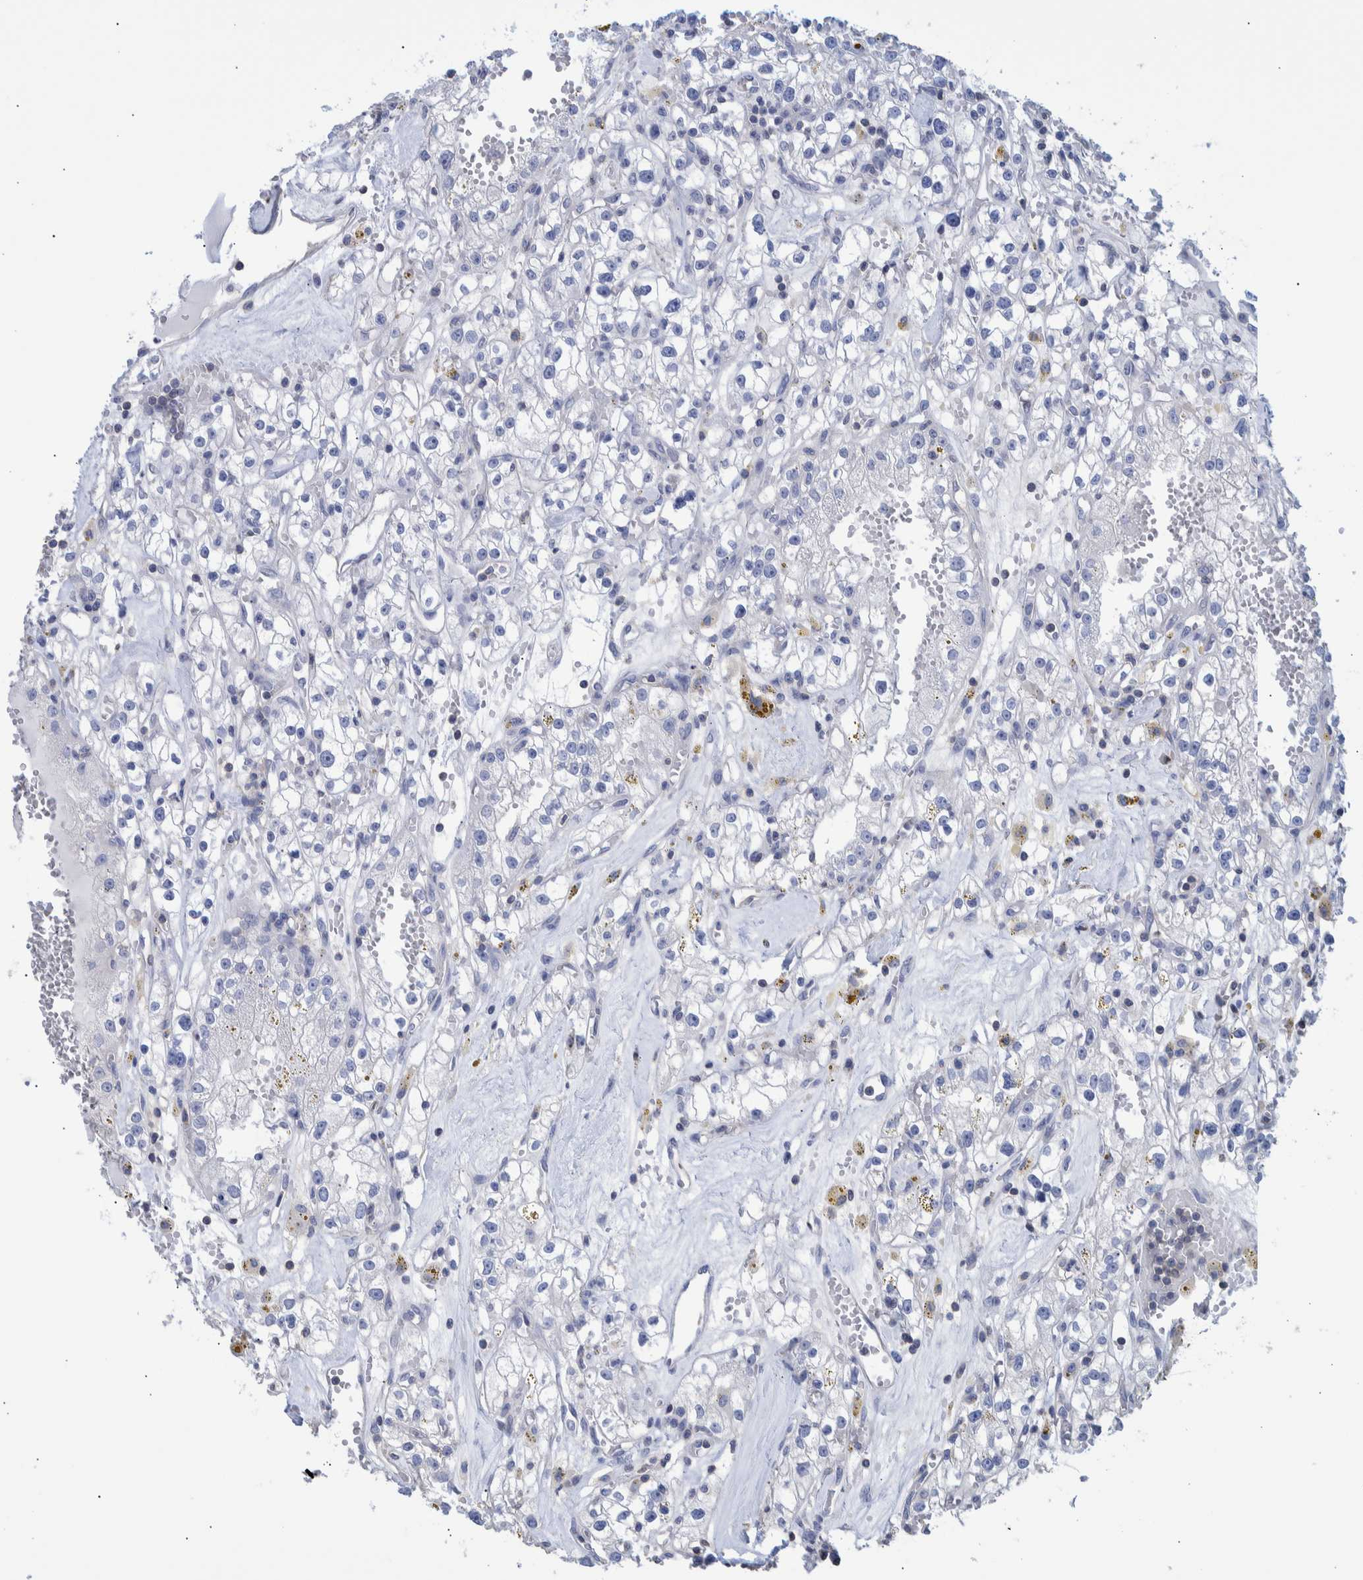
{"staining": {"intensity": "negative", "quantity": "none", "location": "none"}, "tissue": "renal cancer", "cell_type": "Tumor cells", "image_type": "cancer", "snomed": [{"axis": "morphology", "description": "Adenocarcinoma, NOS"}, {"axis": "topography", "description": "Kidney"}], "caption": "This micrograph is of adenocarcinoma (renal) stained with IHC to label a protein in brown with the nuclei are counter-stained blue. There is no positivity in tumor cells. (Brightfield microscopy of DAB (3,3'-diaminobenzidine) immunohistochemistry at high magnification).", "gene": "PPP3CC", "patient": {"sex": "male", "age": 56}}